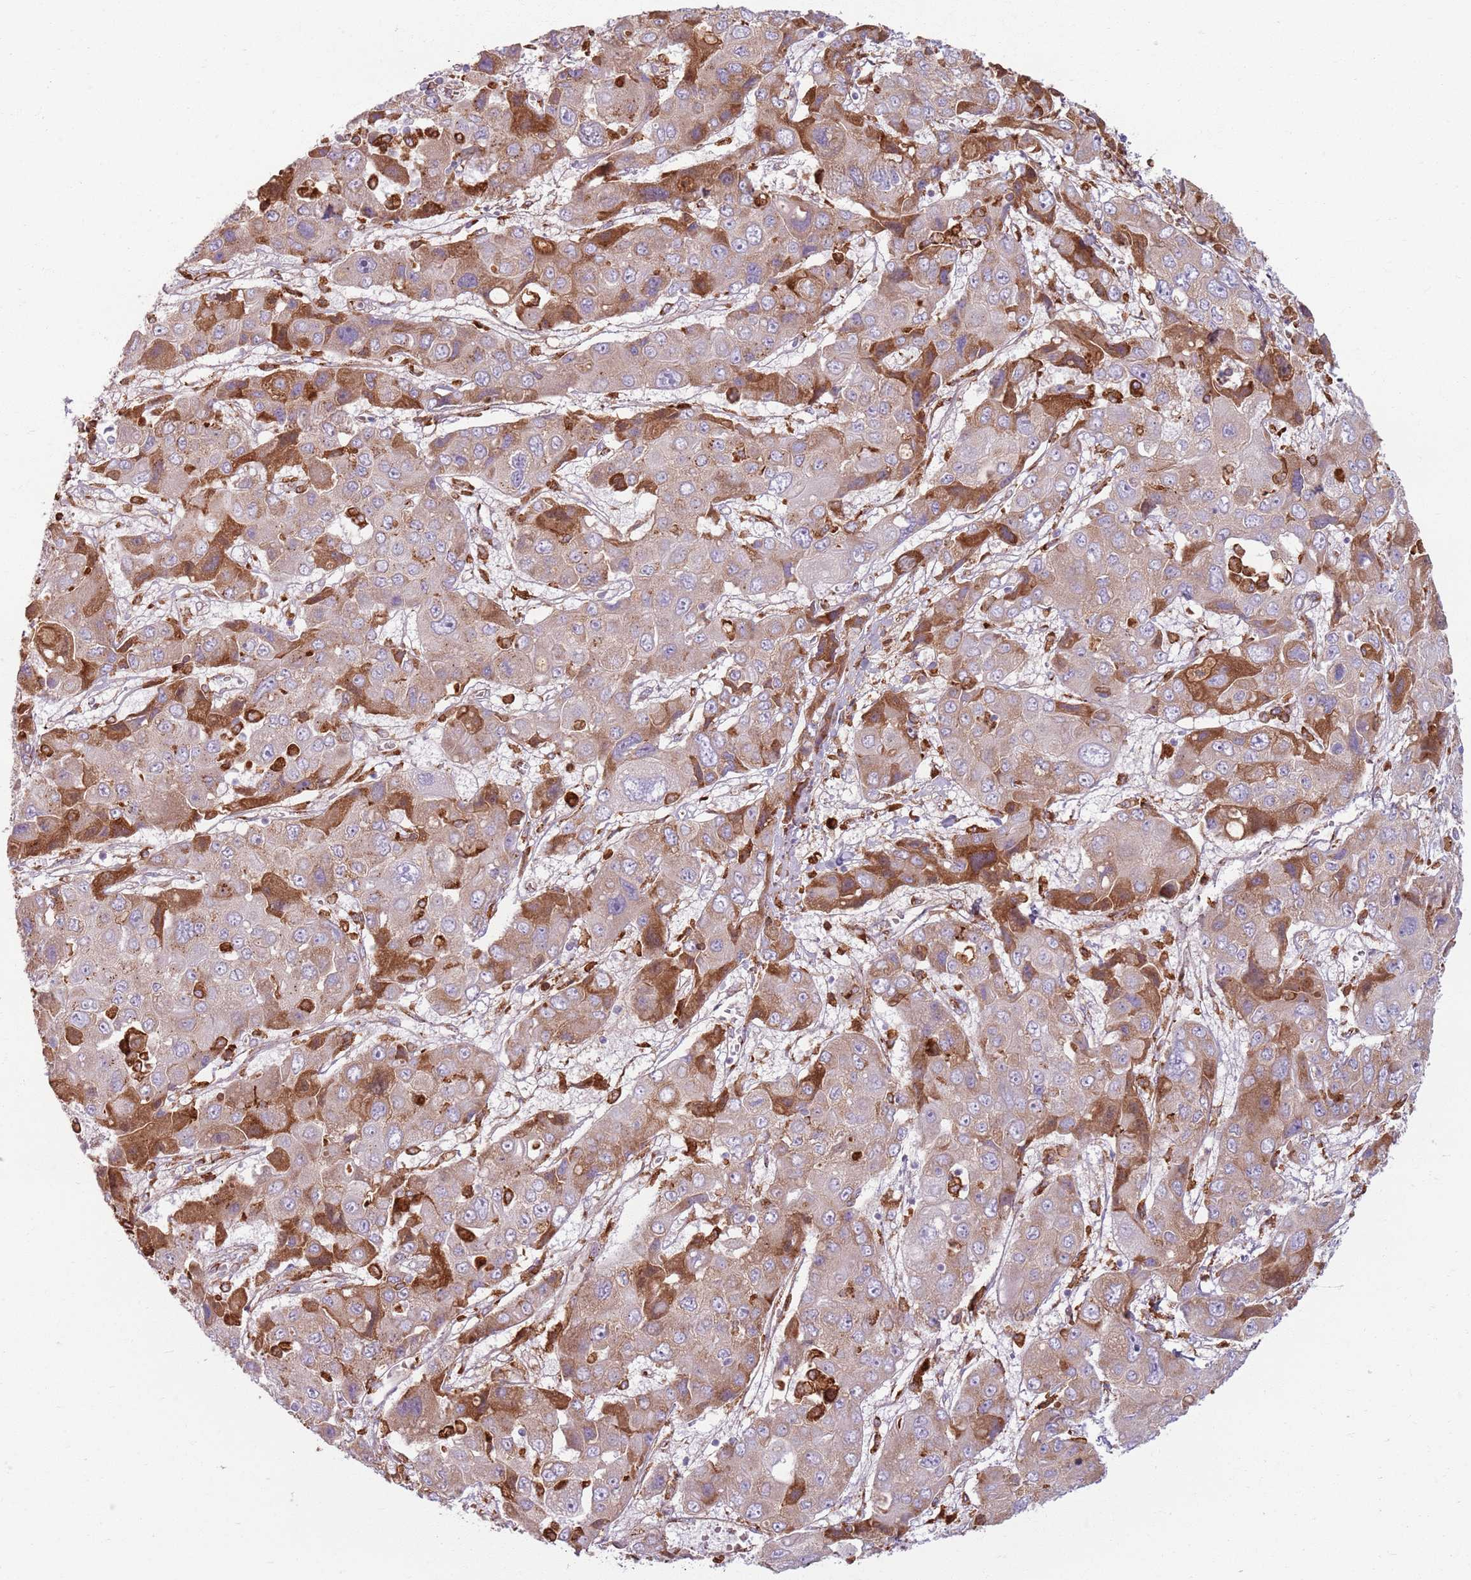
{"staining": {"intensity": "moderate", "quantity": "25%-75%", "location": "cytoplasmic/membranous"}, "tissue": "liver cancer", "cell_type": "Tumor cells", "image_type": "cancer", "snomed": [{"axis": "morphology", "description": "Cholangiocarcinoma"}, {"axis": "topography", "description": "Liver"}], "caption": "Protein expression analysis of human liver cholangiocarcinoma reveals moderate cytoplasmic/membranous positivity in approximately 25%-75% of tumor cells.", "gene": "COLGALT1", "patient": {"sex": "male", "age": 67}}